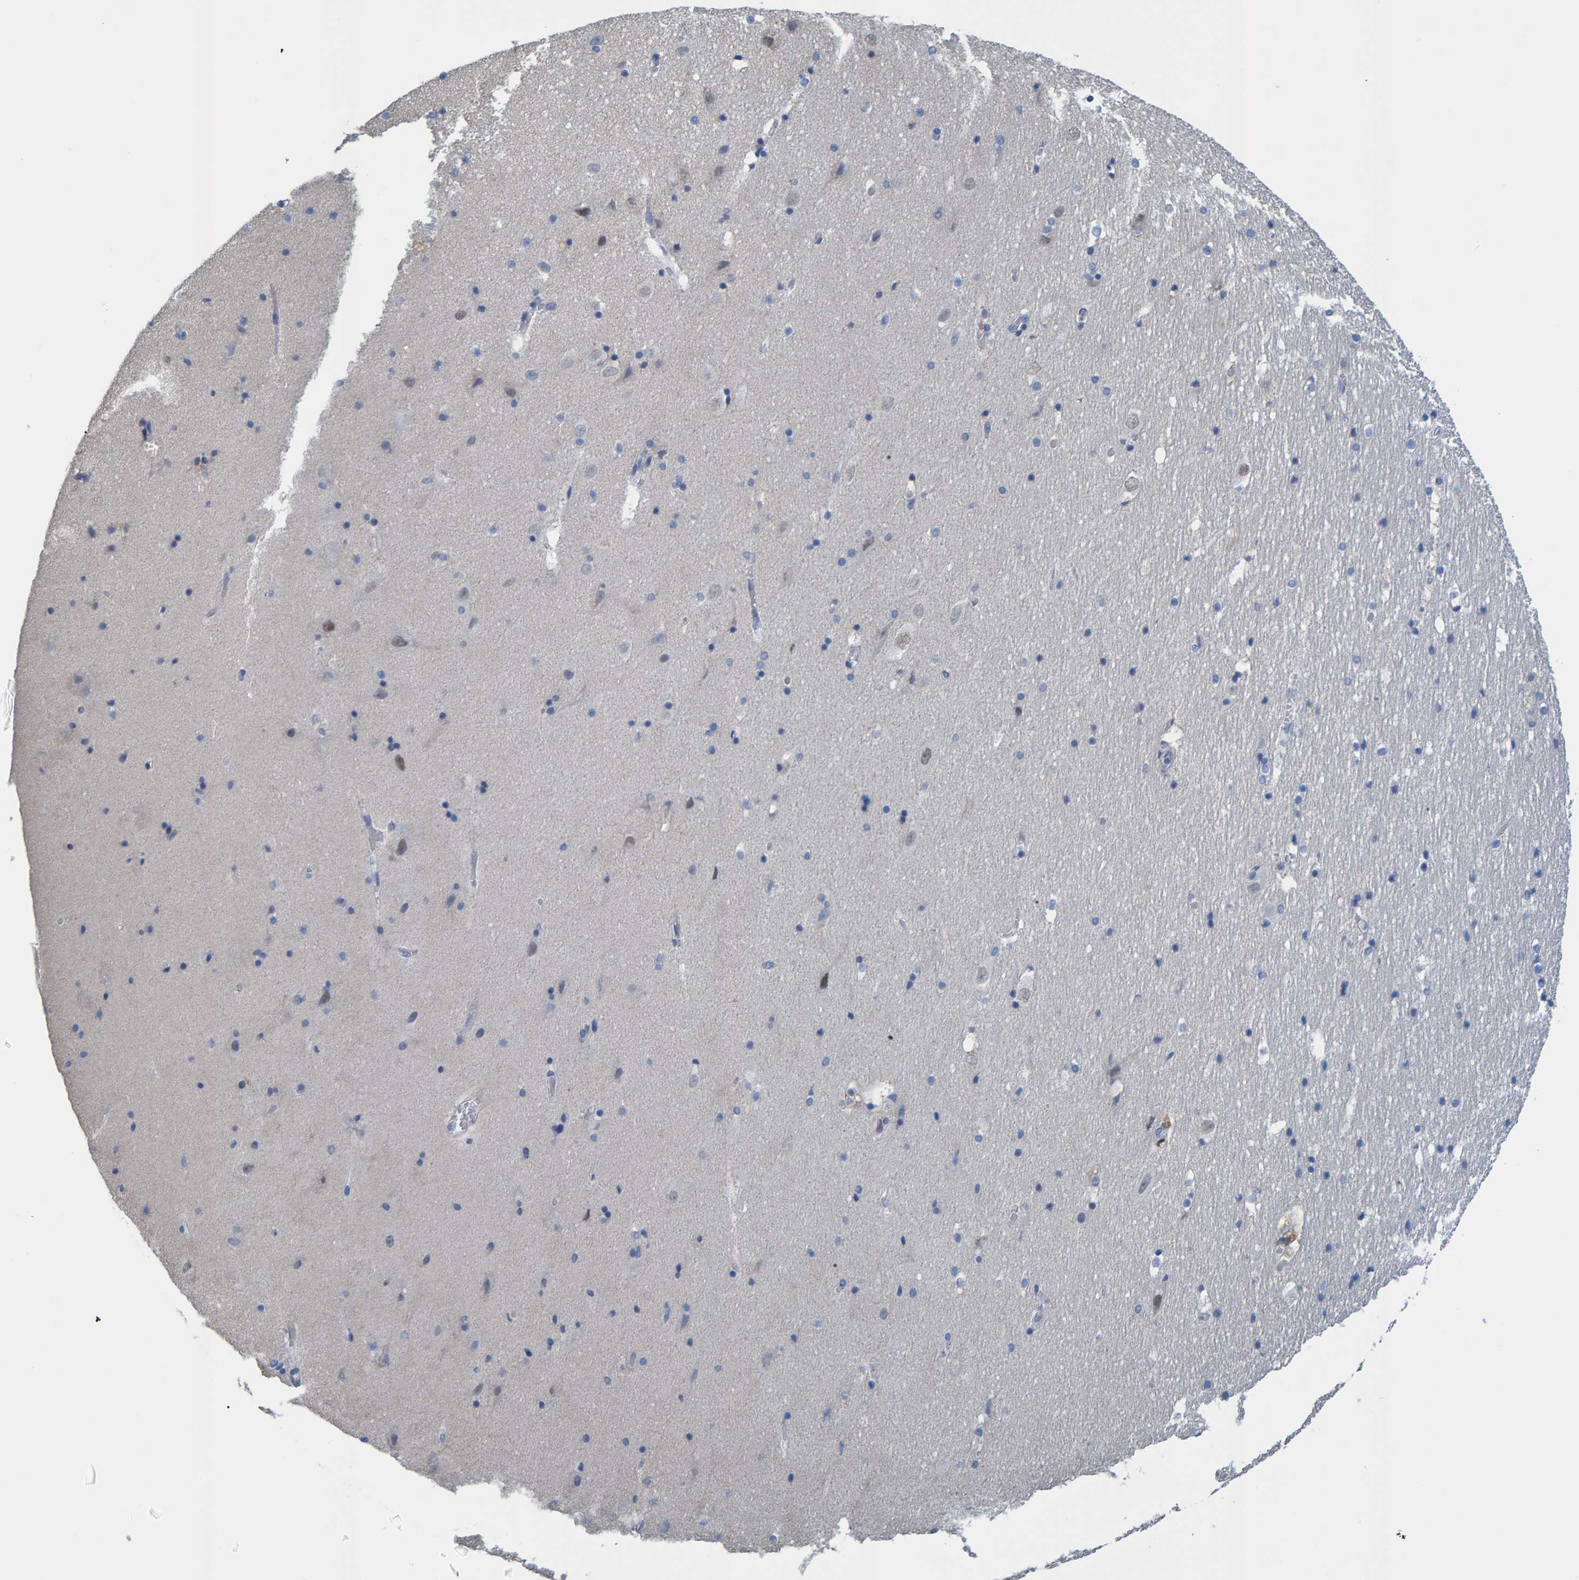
{"staining": {"intensity": "negative", "quantity": "none", "location": "none"}, "tissue": "hippocampus", "cell_type": "Glial cells", "image_type": "normal", "snomed": [{"axis": "morphology", "description": "Normal tissue, NOS"}, {"axis": "topography", "description": "Hippocampus"}], "caption": "DAB (3,3'-diaminobenzidine) immunohistochemical staining of normal hippocampus displays no significant positivity in glial cells.", "gene": "IDO1", "patient": {"sex": "male", "age": 45}}